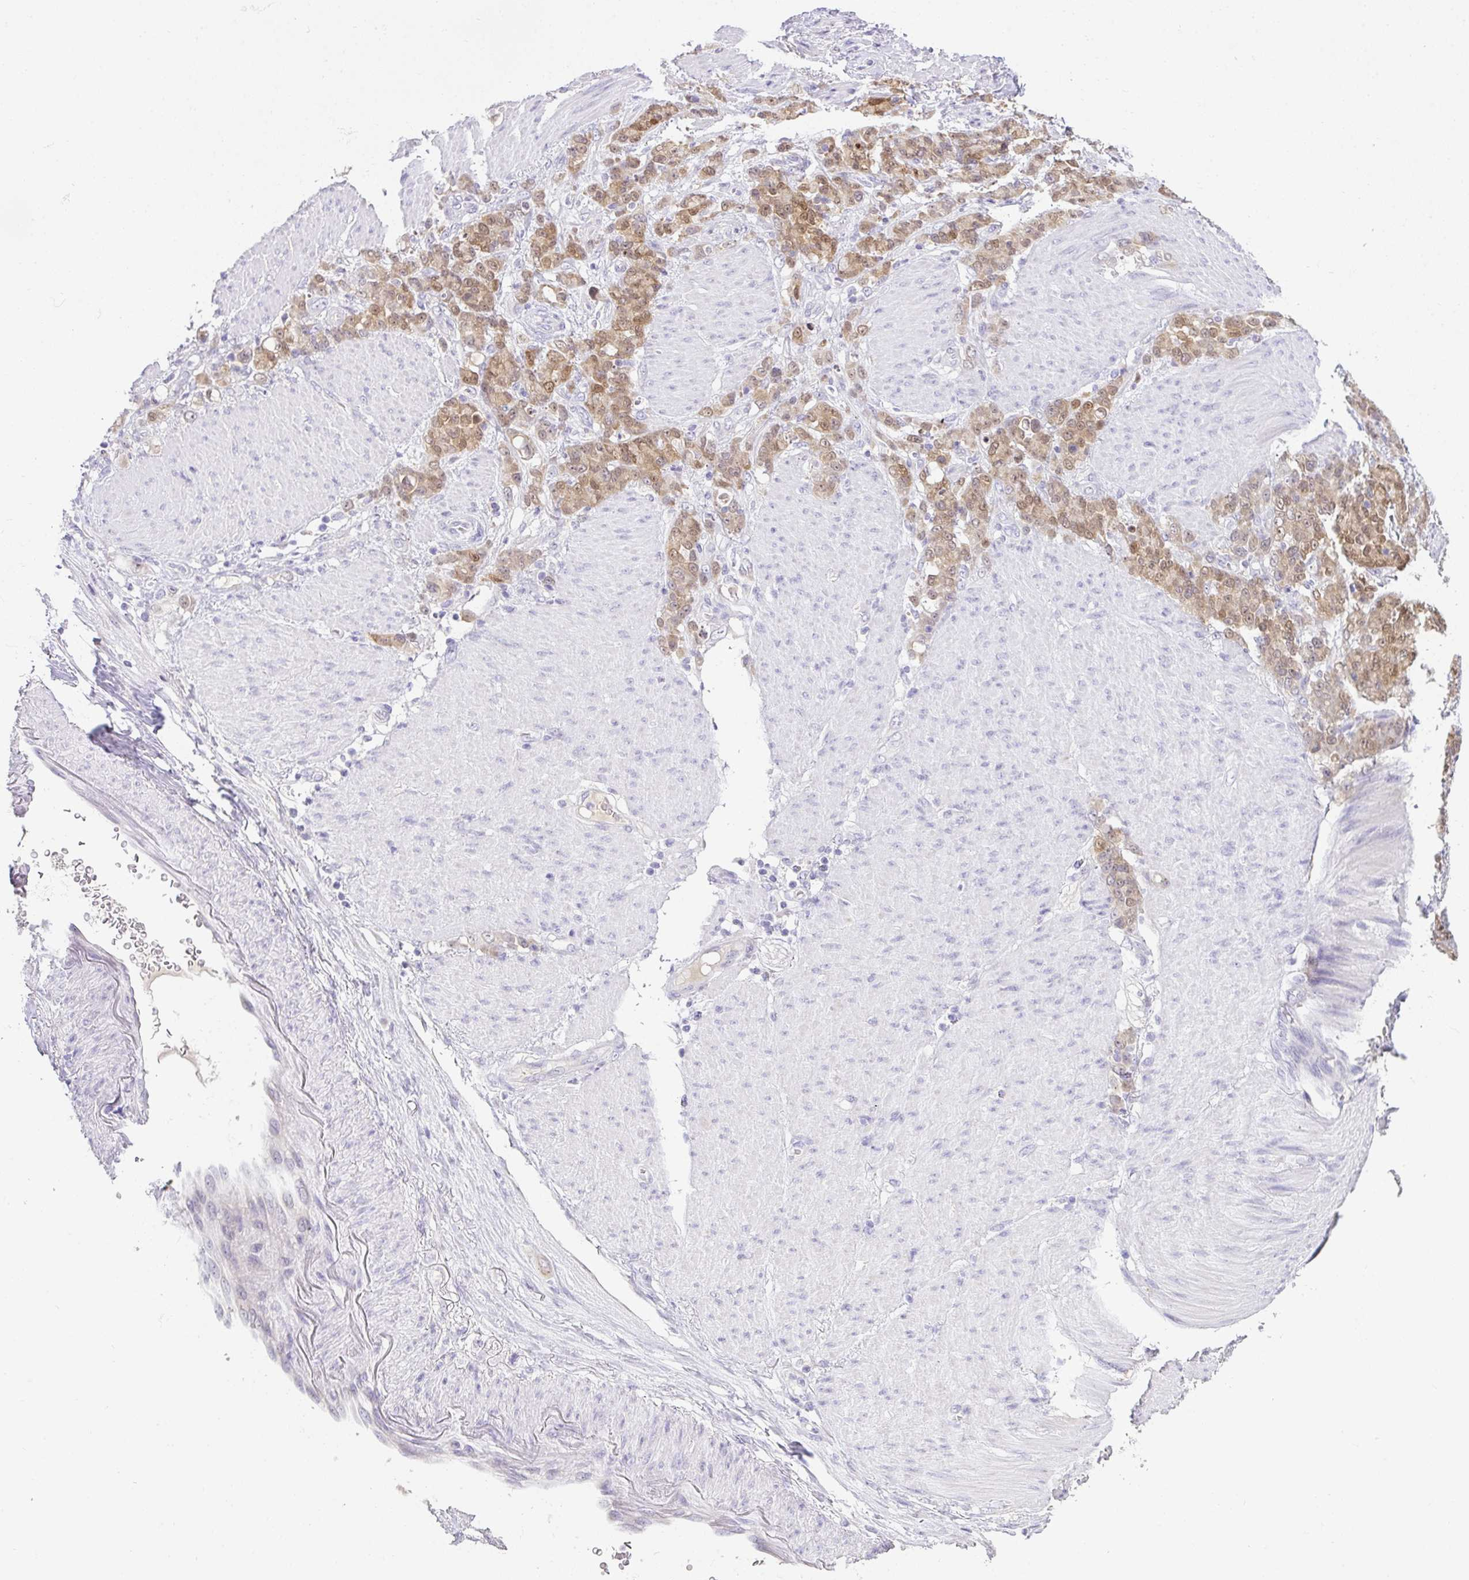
{"staining": {"intensity": "moderate", "quantity": ">75%", "location": "cytoplasmic/membranous,nuclear"}, "tissue": "stomach cancer", "cell_type": "Tumor cells", "image_type": "cancer", "snomed": [{"axis": "morphology", "description": "Adenocarcinoma, NOS"}, {"axis": "topography", "description": "Stomach"}], "caption": "This photomicrograph displays IHC staining of stomach adenocarcinoma, with medium moderate cytoplasmic/membranous and nuclear expression in about >75% of tumor cells.", "gene": "CMPK1", "patient": {"sex": "female", "age": 79}}